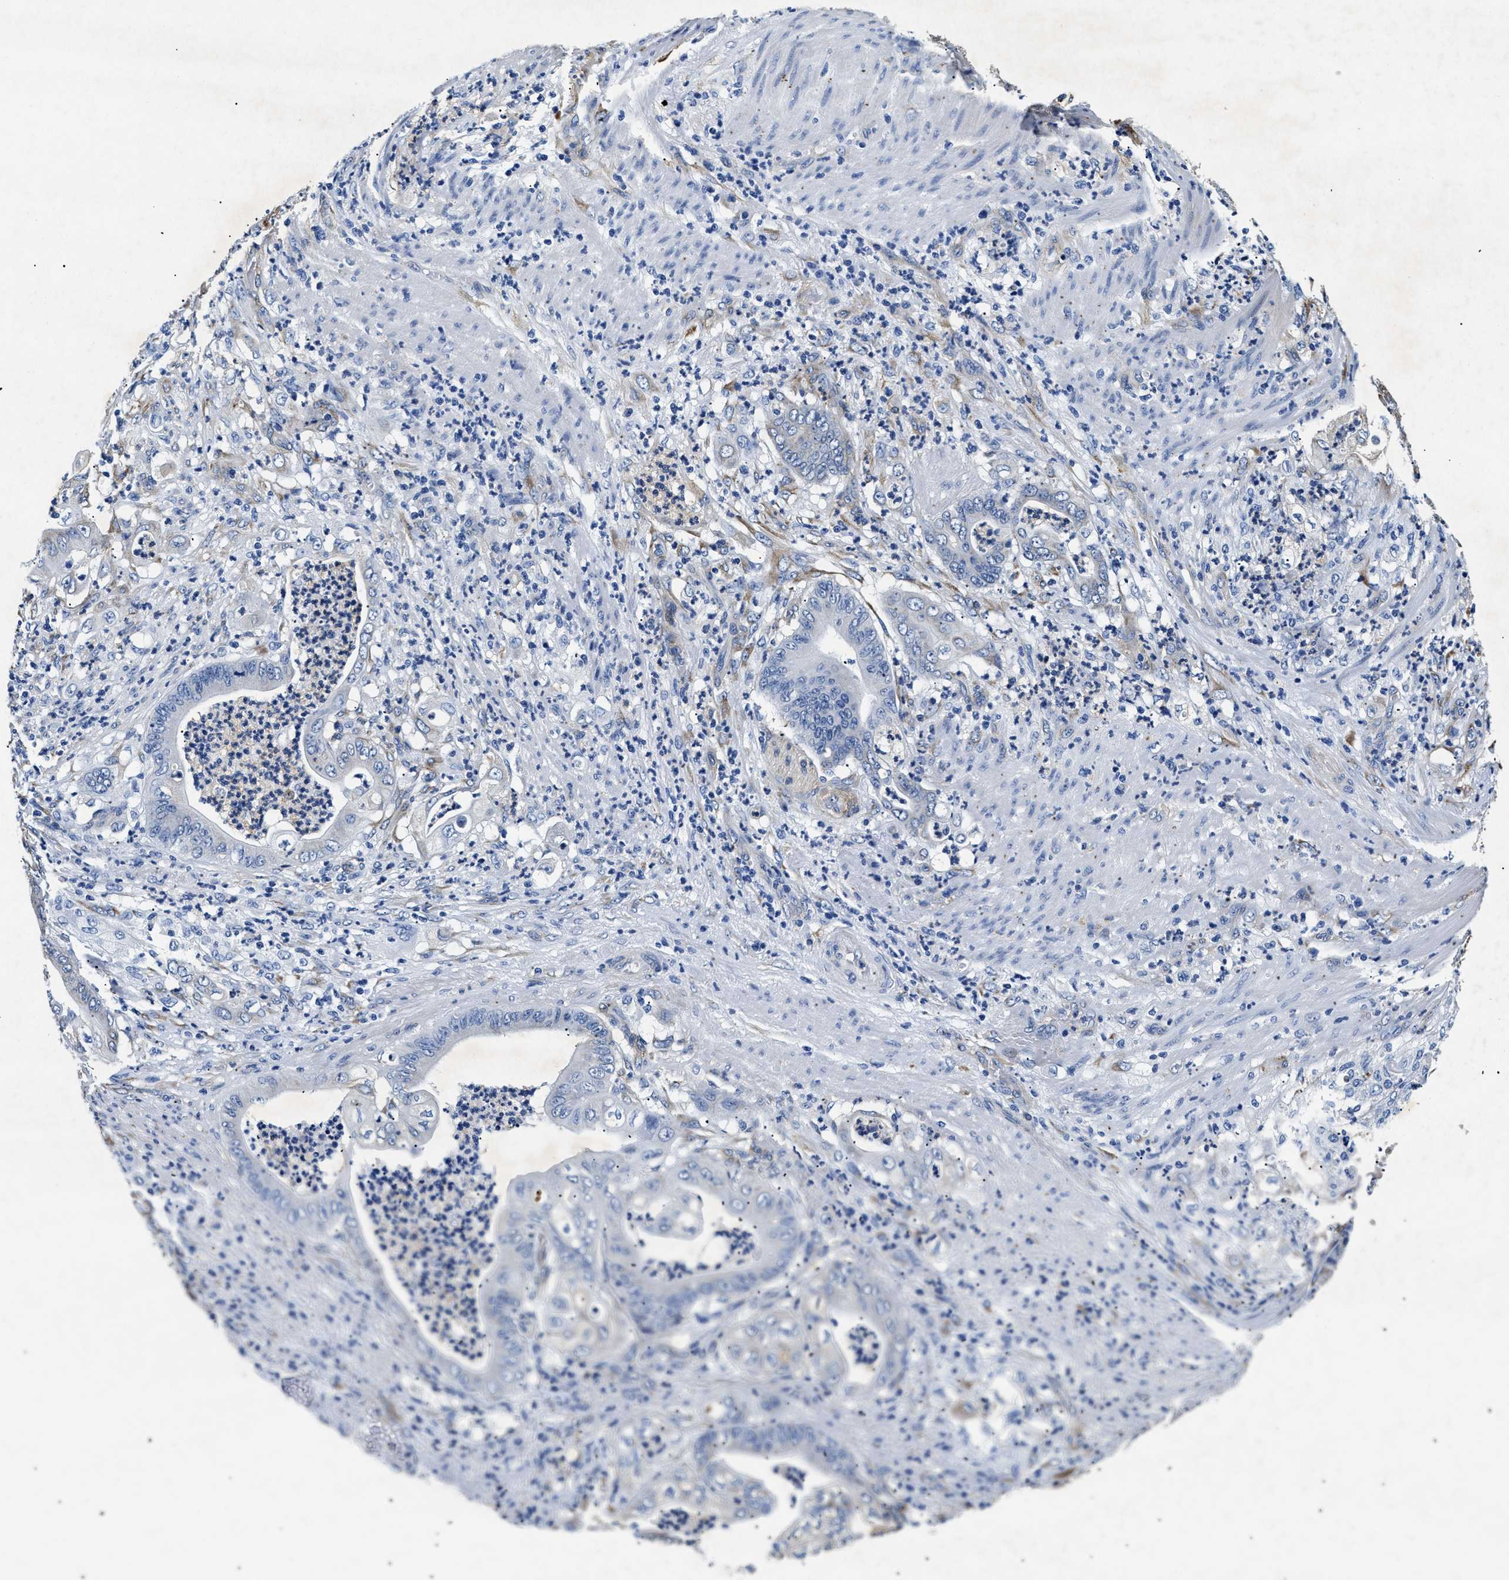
{"staining": {"intensity": "negative", "quantity": "none", "location": "none"}, "tissue": "stomach cancer", "cell_type": "Tumor cells", "image_type": "cancer", "snomed": [{"axis": "morphology", "description": "Adenocarcinoma, NOS"}, {"axis": "topography", "description": "Stomach"}], "caption": "This is a micrograph of IHC staining of stomach cancer, which shows no staining in tumor cells.", "gene": "LAMA3", "patient": {"sex": "female", "age": 73}}